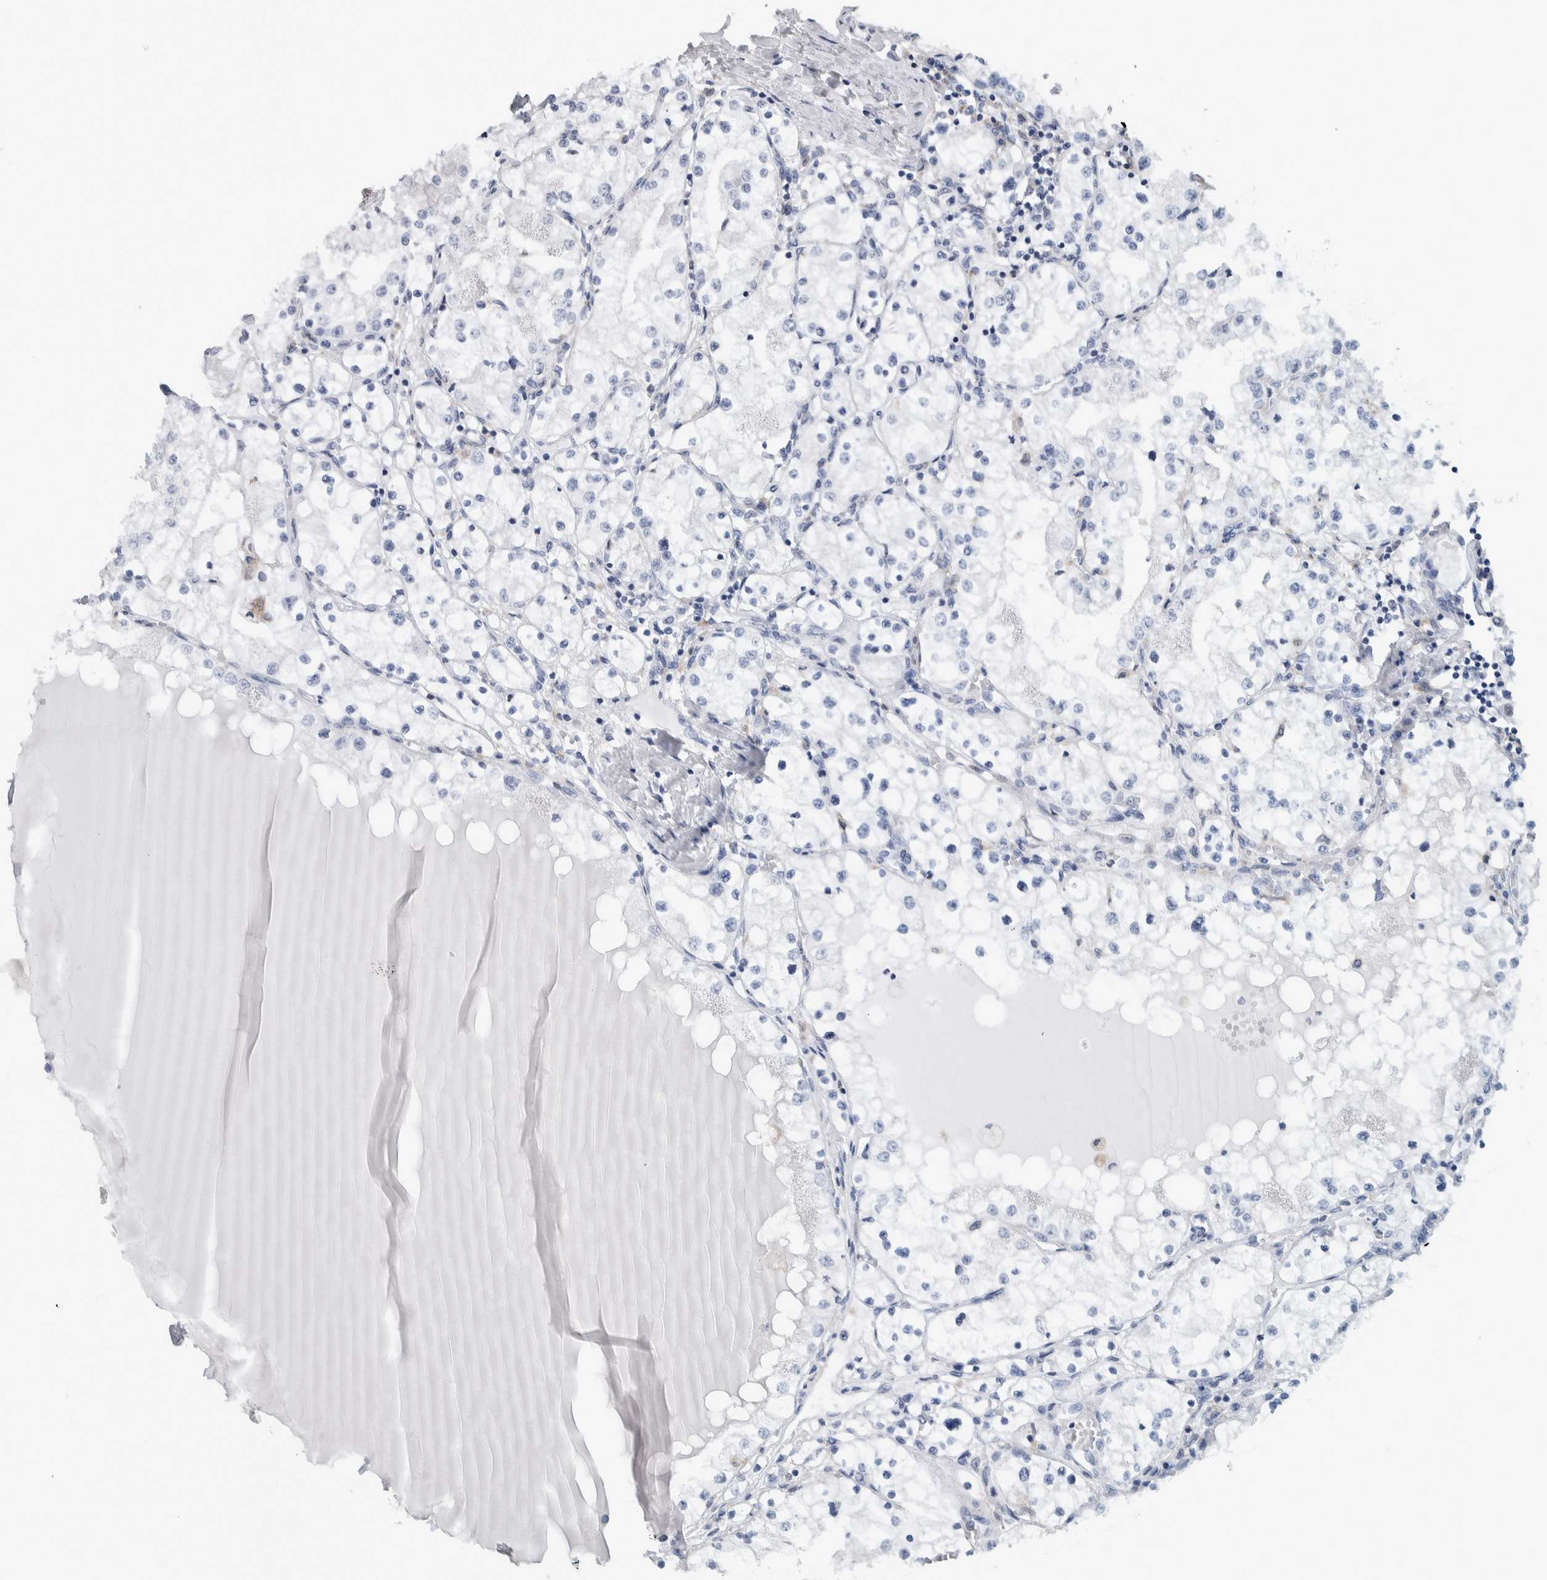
{"staining": {"intensity": "negative", "quantity": "none", "location": "none"}, "tissue": "renal cancer", "cell_type": "Tumor cells", "image_type": "cancer", "snomed": [{"axis": "morphology", "description": "Adenocarcinoma, NOS"}, {"axis": "topography", "description": "Kidney"}], "caption": "This is an immunohistochemistry photomicrograph of human renal adenocarcinoma. There is no expression in tumor cells.", "gene": "SKAP2", "patient": {"sex": "male", "age": 68}}